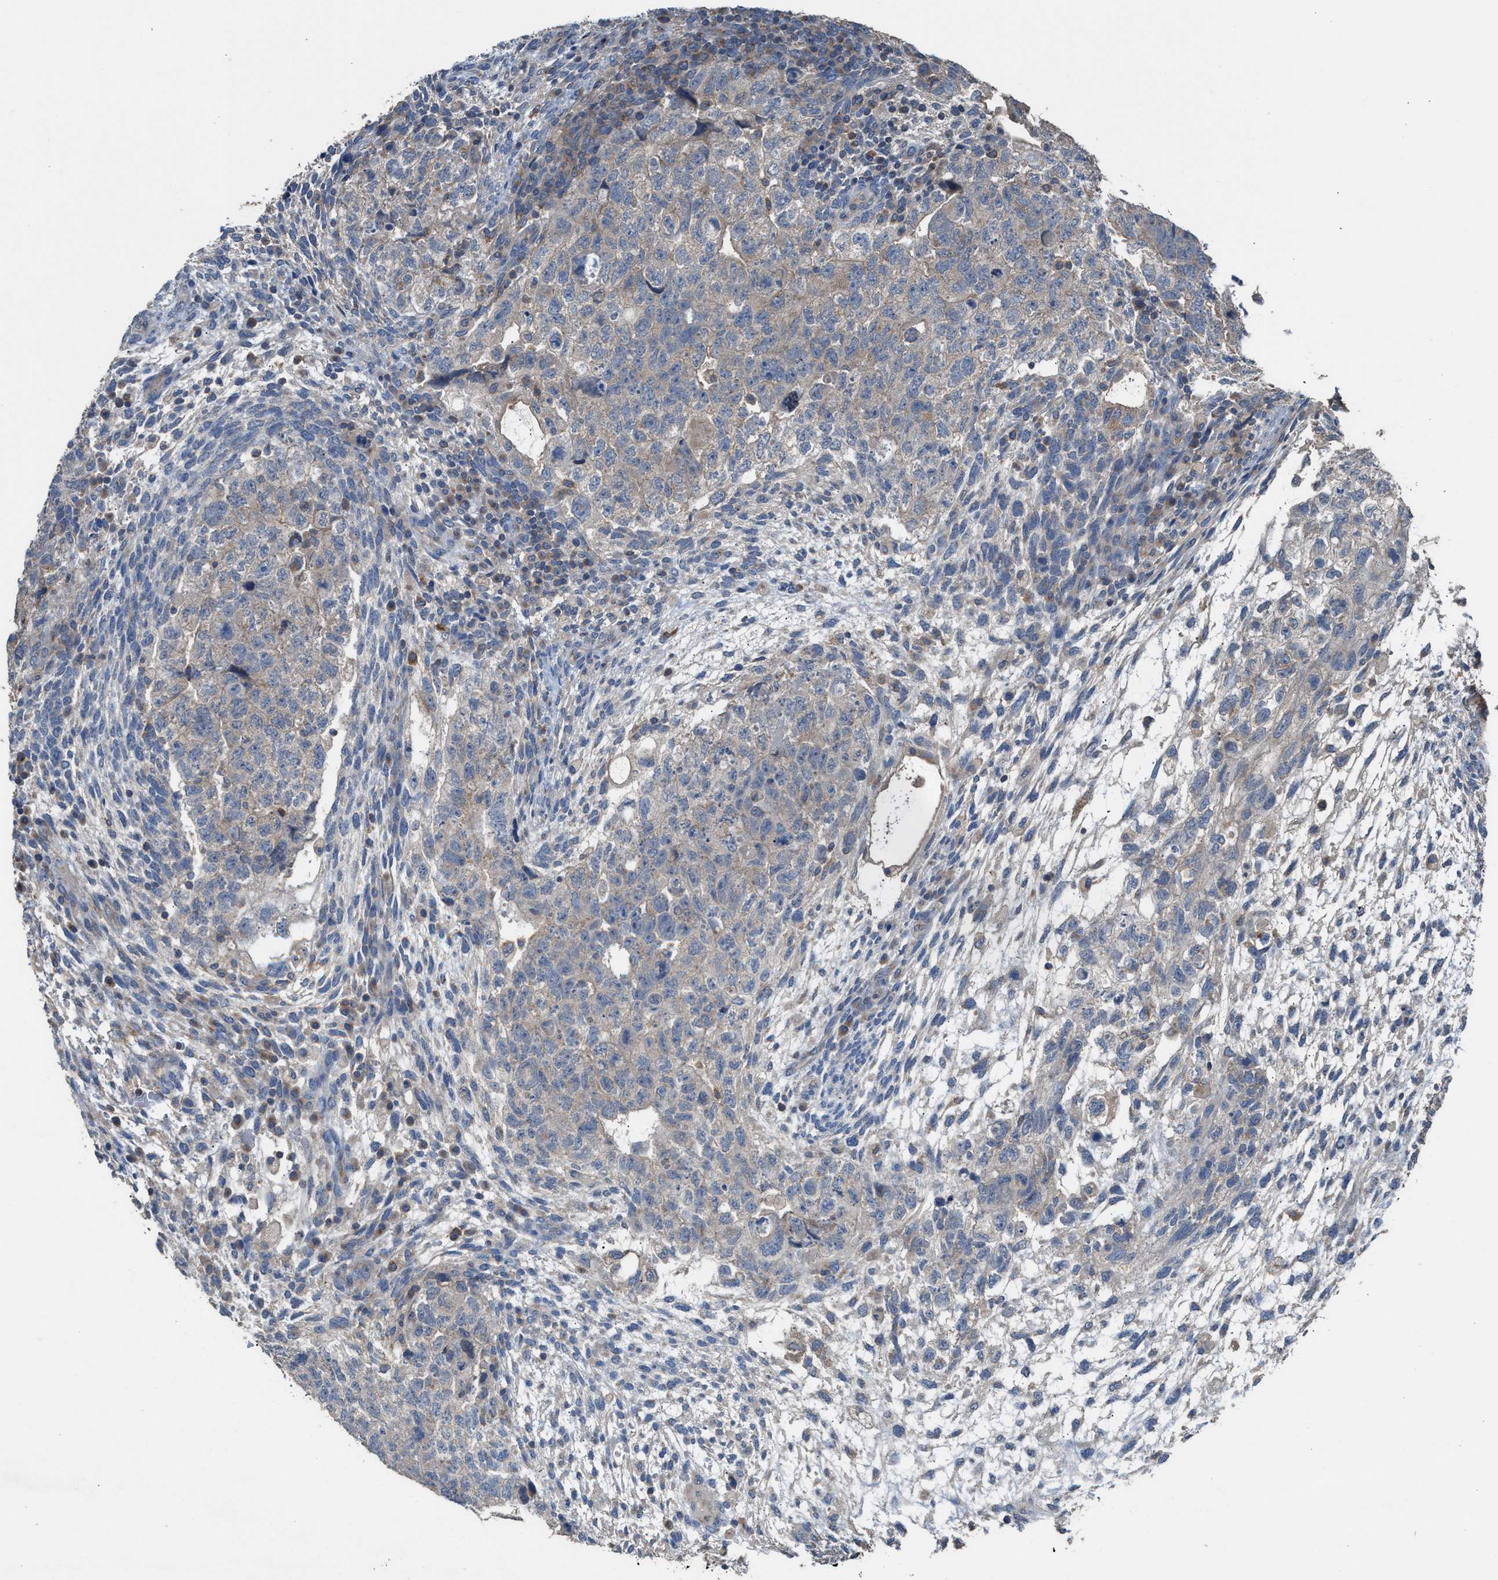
{"staining": {"intensity": "negative", "quantity": "none", "location": "none"}, "tissue": "testis cancer", "cell_type": "Tumor cells", "image_type": "cancer", "snomed": [{"axis": "morphology", "description": "Carcinoma, Embryonal, NOS"}, {"axis": "topography", "description": "Testis"}], "caption": "There is no significant expression in tumor cells of testis cancer (embryonal carcinoma).", "gene": "TPK1", "patient": {"sex": "male", "age": 36}}